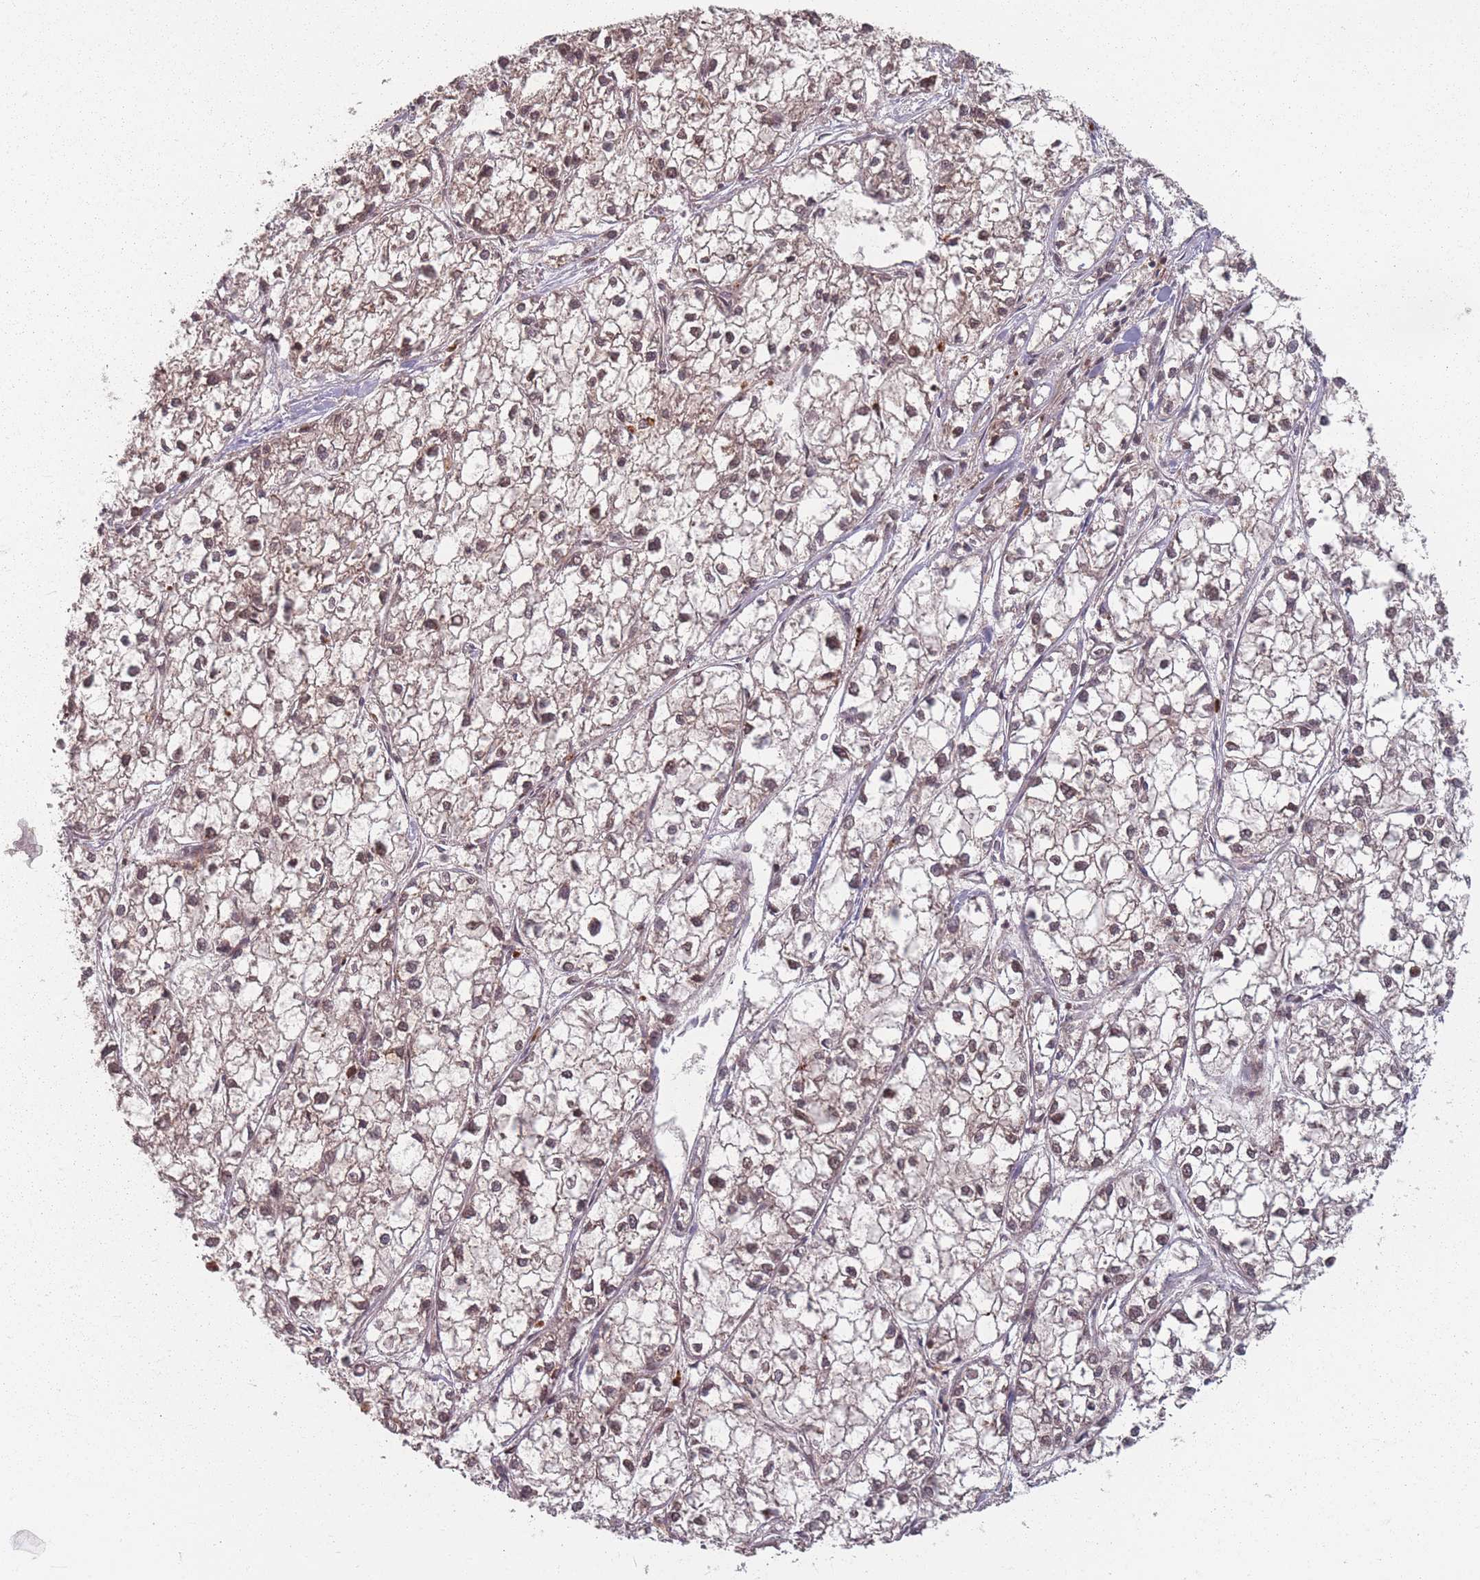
{"staining": {"intensity": "weak", "quantity": ">75%", "location": "cytoplasmic/membranous,nuclear"}, "tissue": "liver cancer", "cell_type": "Tumor cells", "image_type": "cancer", "snomed": [{"axis": "morphology", "description": "Carcinoma, Hepatocellular, NOS"}, {"axis": "topography", "description": "Liver"}], "caption": "Brown immunohistochemical staining in hepatocellular carcinoma (liver) demonstrates weak cytoplasmic/membranous and nuclear staining in about >75% of tumor cells.", "gene": "HAGH", "patient": {"sex": "female", "age": 43}}